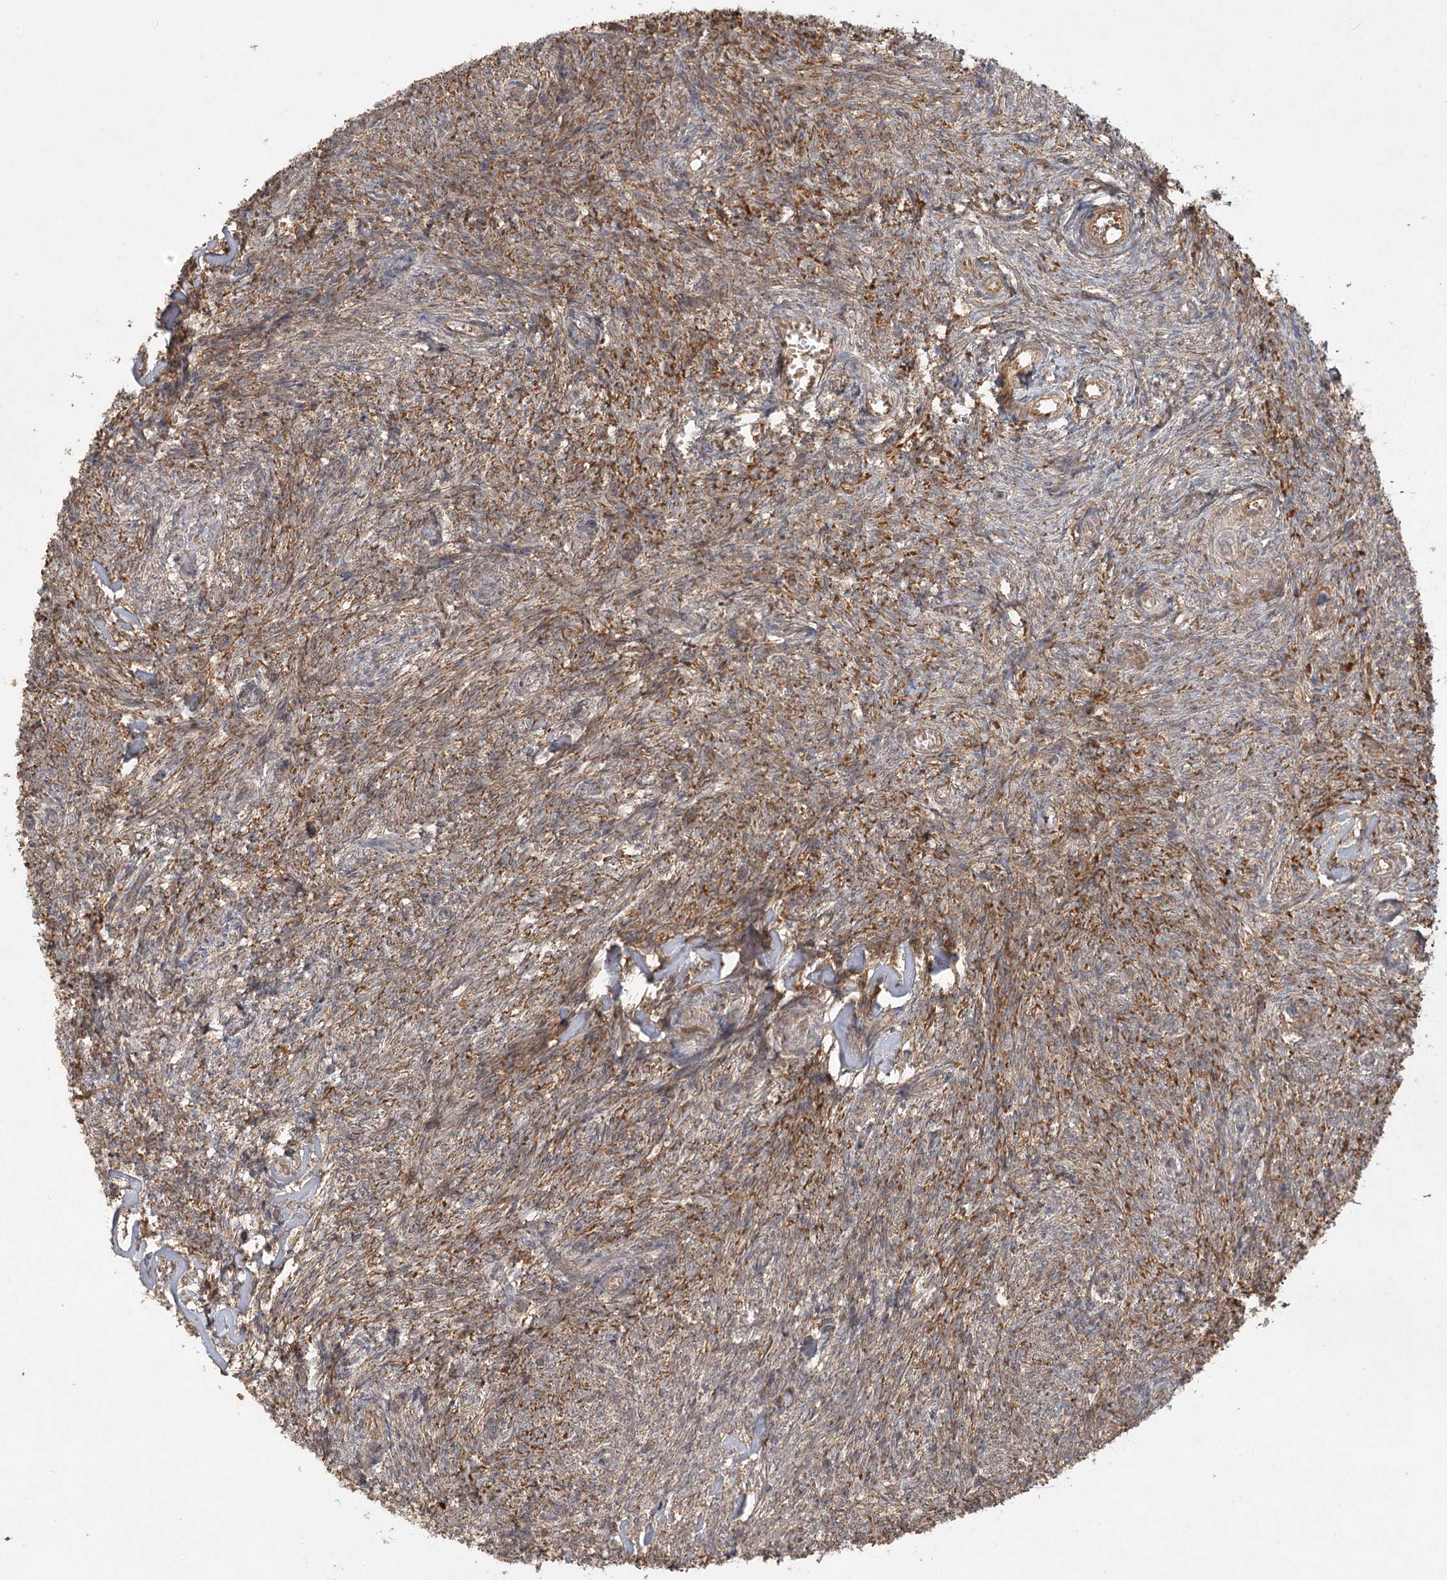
{"staining": {"intensity": "moderate", "quantity": "25%-75%", "location": "cytoplasmic/membranous"}, "tissue": "ovary", "cell_type": "Ovarian stroma cells", "image_type": "normal", "snomed": [{"axis": "morphology", "description": "Normal tissue, NOS"}, {"axis": "topography", "description": "Ovary"}], "caption": "Immunohistochemical staining of normal ovary shows 25%-75% levels of moderate cytoplasmic/membranous protein positivity in approximately 25%-75% of ovarian stroma cells.", "gene": "ARL13A", "patient": {"sex": "female", "age": 44}}